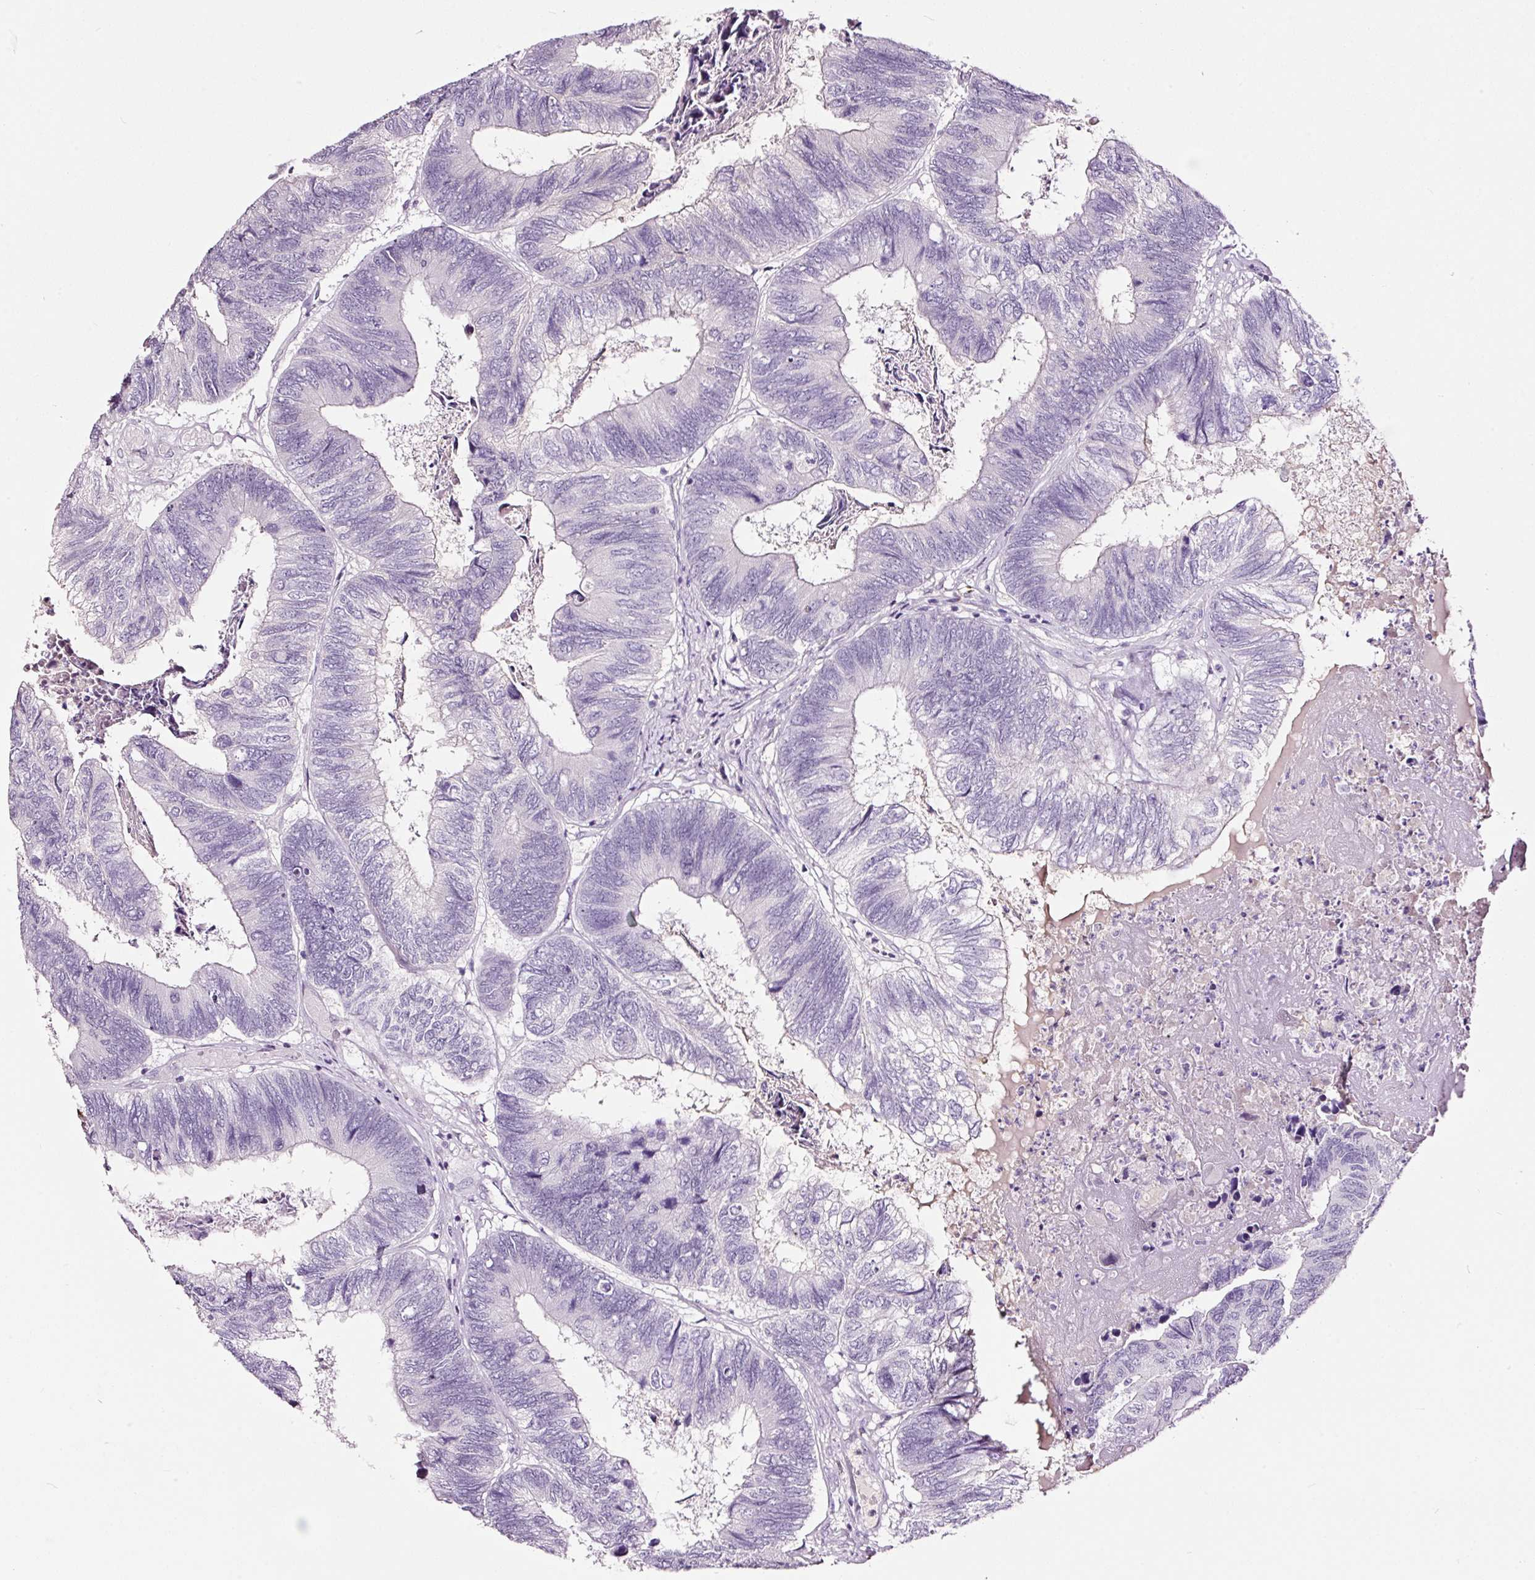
{"staining": {"intensity": "negative", "quantity": "none", "location": "none"}, "tissue": "colorectal cancer", "cell_type": "Tumor cells", "image_type": "cancer", "snomed": [{"axis": "morphology", "description": "Adenocarcinoma, NOS"}, {"axis": "topography", "description": "Colon"}], "caption": "Immunohistochemistry (IHC) photomicrograph of neoplastic tissue: human adenocarcinoma (colorectal) stained with DAB (3,3'-diaminobenzidine) demonstrates no significant protein expression in tumor cells.", "gene": "LAMP3", "patient": {"sex": "female", "age": 67}}